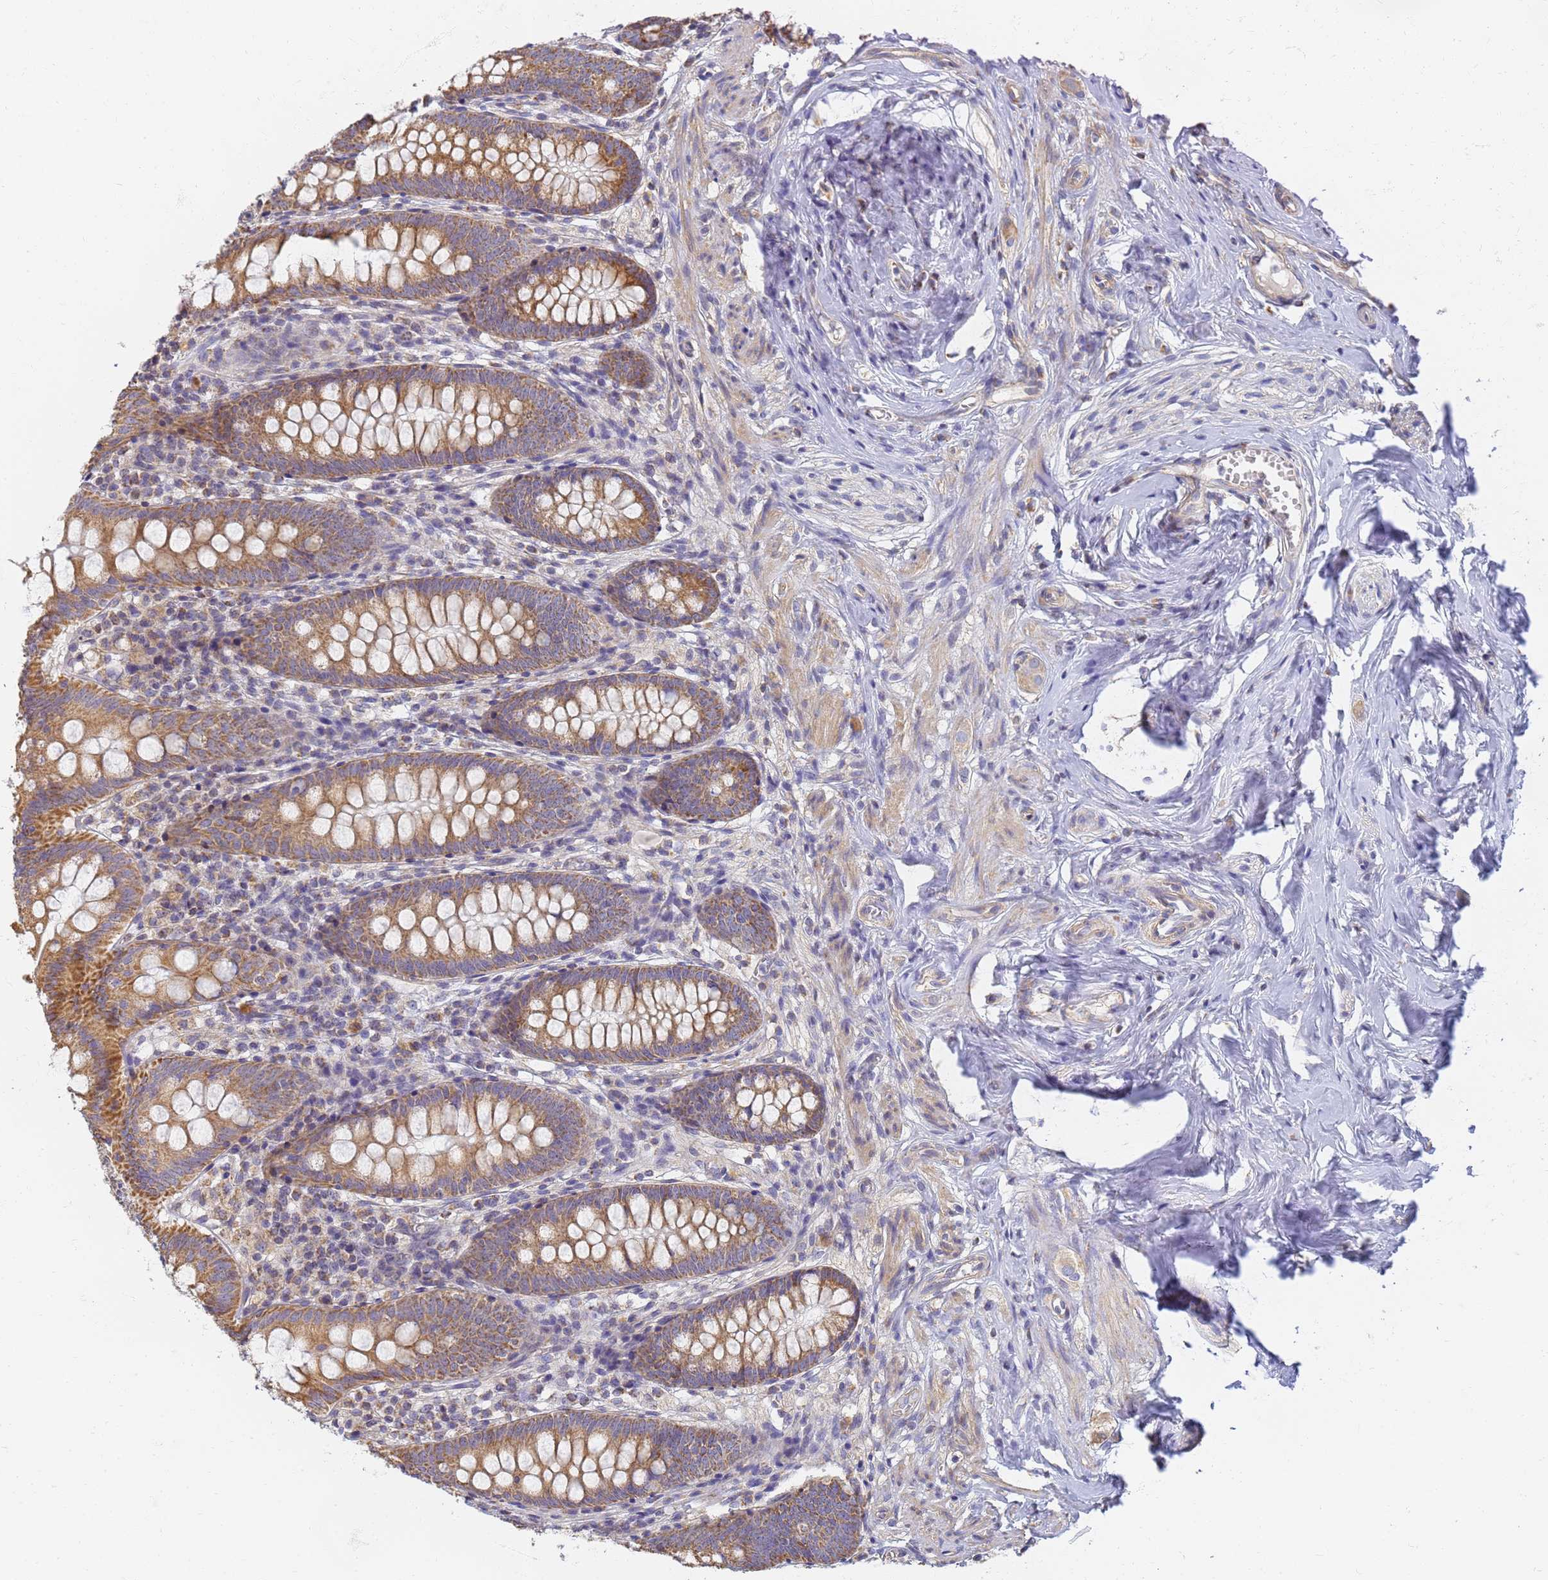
{"staining": {"intensity": "moderate", "quantity": ">75%", "location": "cytoplasmic/membranous"}, "tissue": "appendix", "cell_type": "Glandular cells", "image_type": "normal", "snomed": [{"axis": "morphology", "description": "Normal tissue, NOS"}, {"axis": "topography", "description": "Appendix"}], "caption": "The histopathology image shows a brown stain indicating the presence of a protein in the cytoplasmic/membranous of glandular cells in appendix.", "gene": "UTP23", "patient": {"sex": "female", "age": 51}}